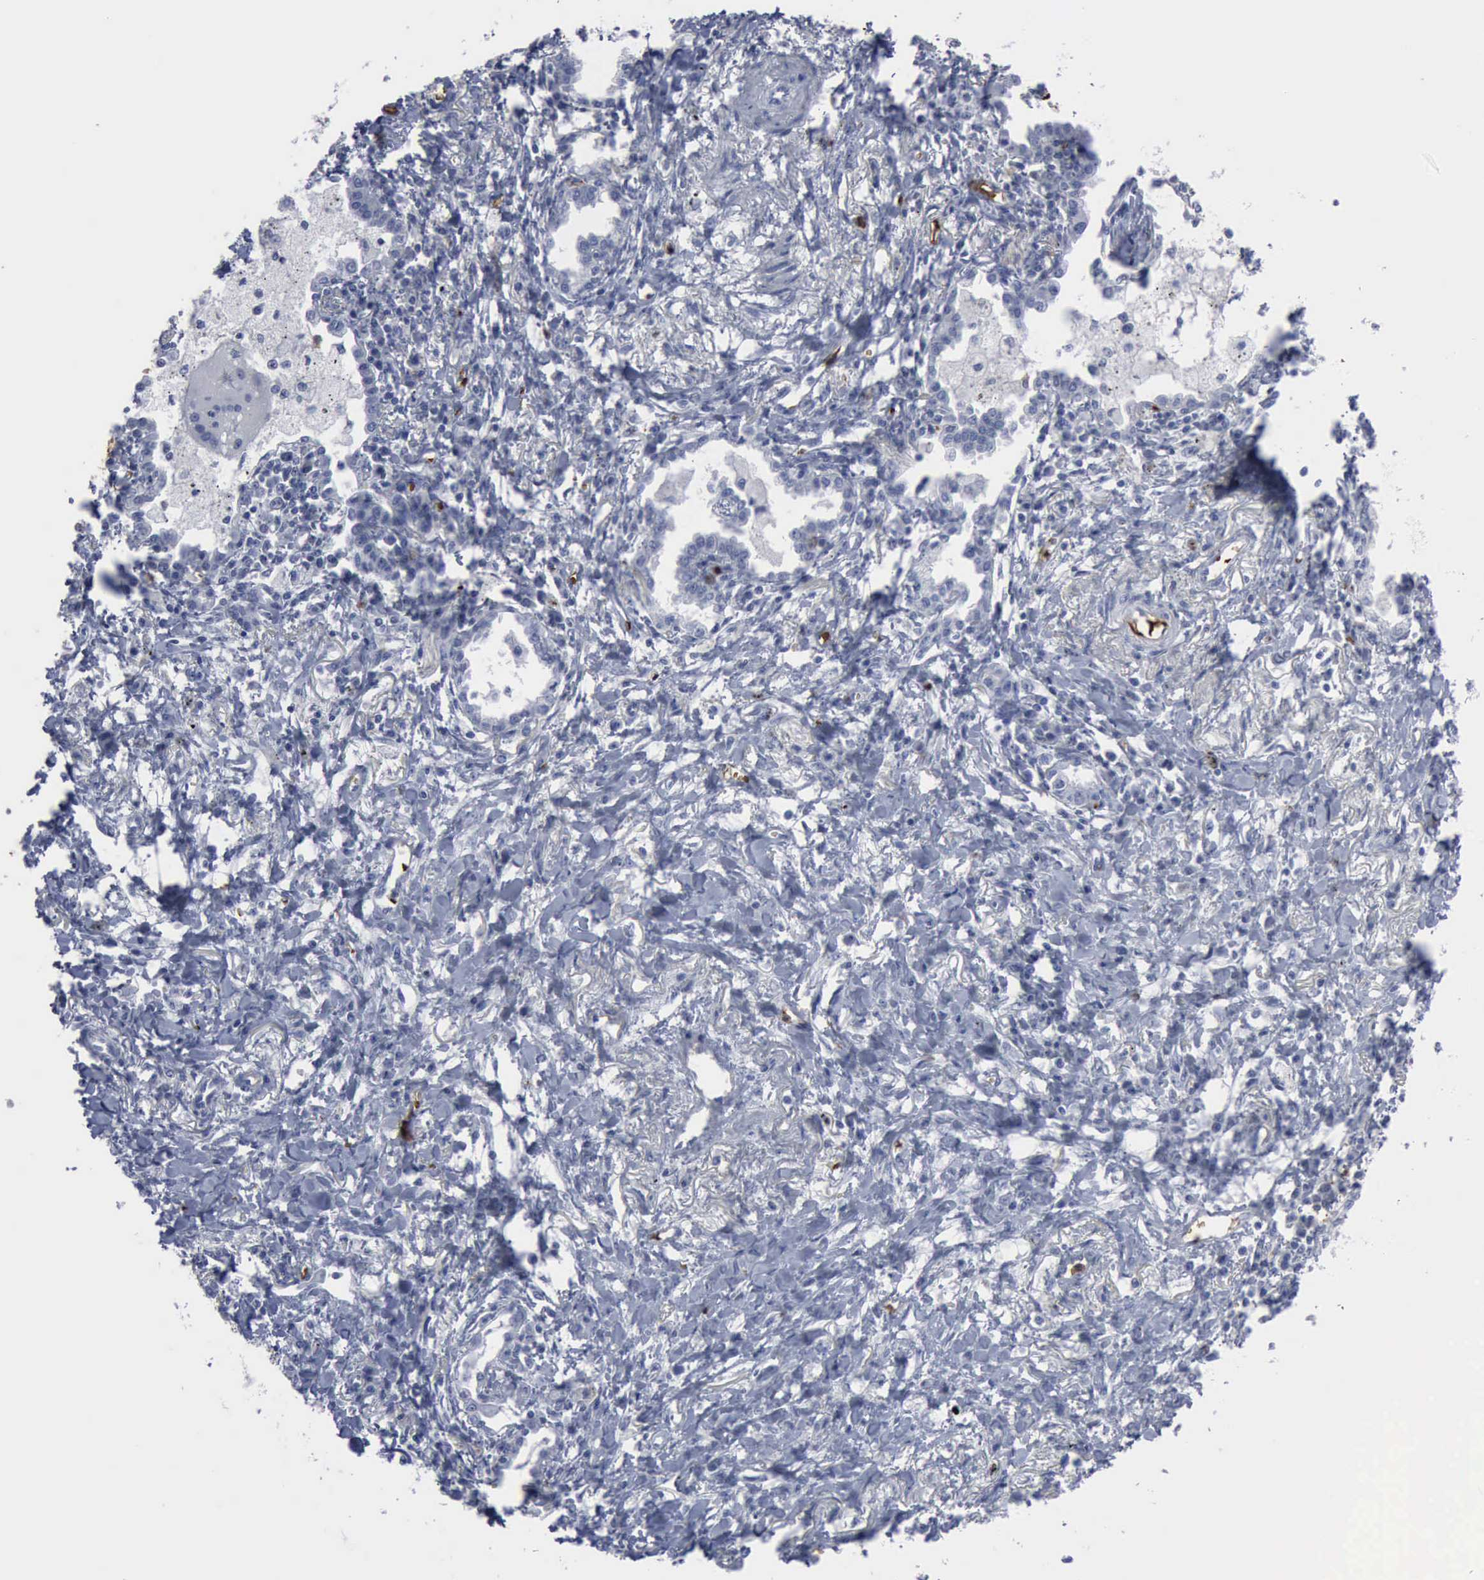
{"staining": {"intensity": "negative", "quantity": "none", "location": "none"}, "tissue": "lung cancer", "cell_type": "Tumor cells", "image_type": "cancer", "snomed": [{"axis": "morphology", "description": "Adenocarcinoma, NOS"}, {"axis": "topography", "description": "Lung"}], "caption": "An immunohistochemistry (IHC) photomicrograph of lung cancer is shown. There is no staining in tumor cells of lung cancer.", "gene": "TGFB1", "patient": {"sex": "male", "age": 60}}